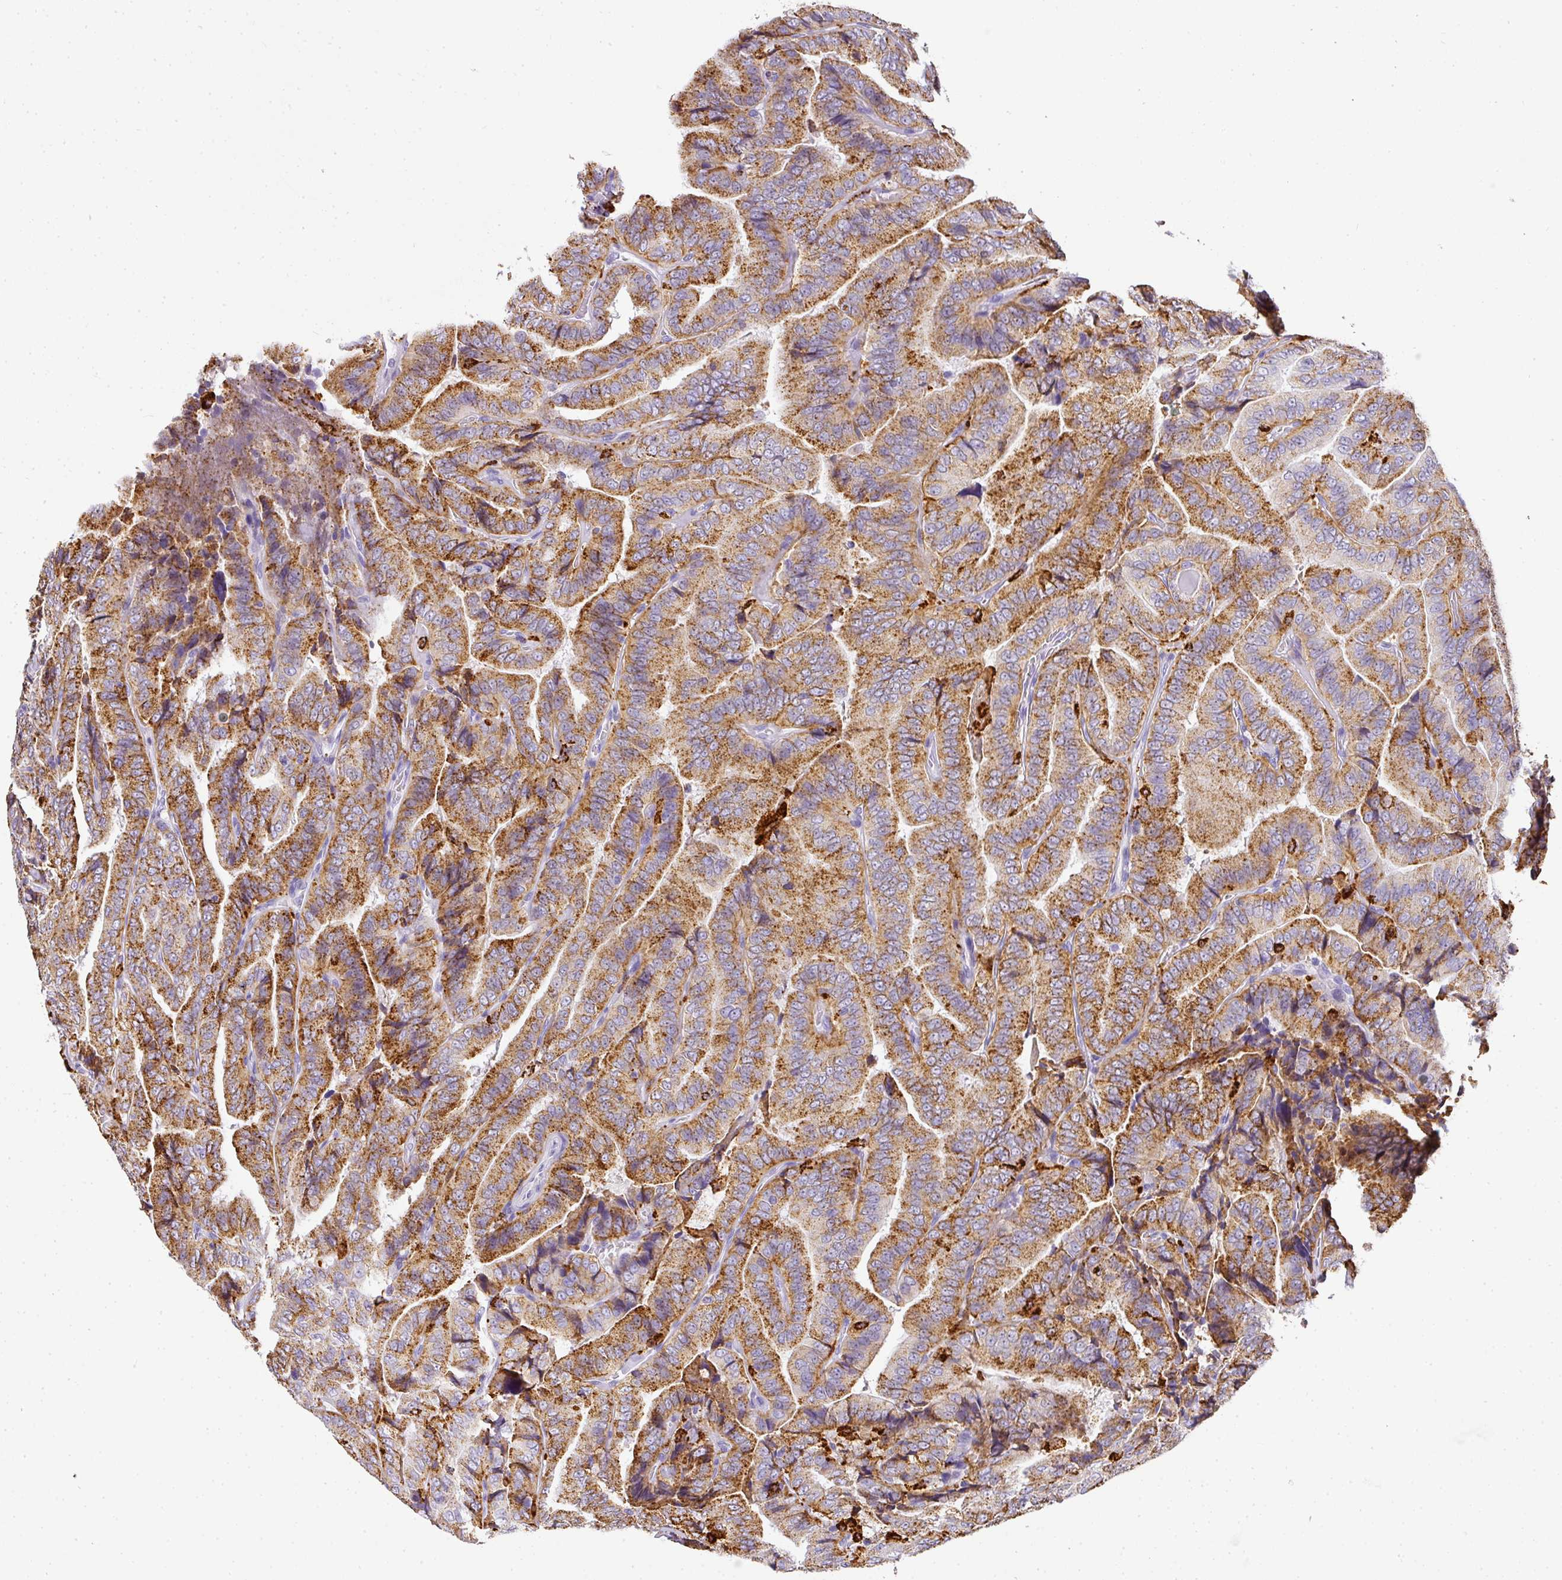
{"staining": {"intensity": "strong", "quantity": ">75%", "location": "cytoplasmic/membranous"}, "tissue": "thyroid cancer", "cell_type": "Tumor cells", "image_type": "cancer", "snomed": [{"axis": "morphology", "description": "Papillary adenocarcinoma, NOS"}, {"axis": "topography", "description": "Thyroid gland"}], "caption": "Protein expression analysis of human papillary adenocarcinoma (thyroid) reveals strong cytoplasmic/membranous positivity in approximately >75% of tumor cells.", "gene": "MMACHC", "patient": {"sex": "male", "age": 61}}